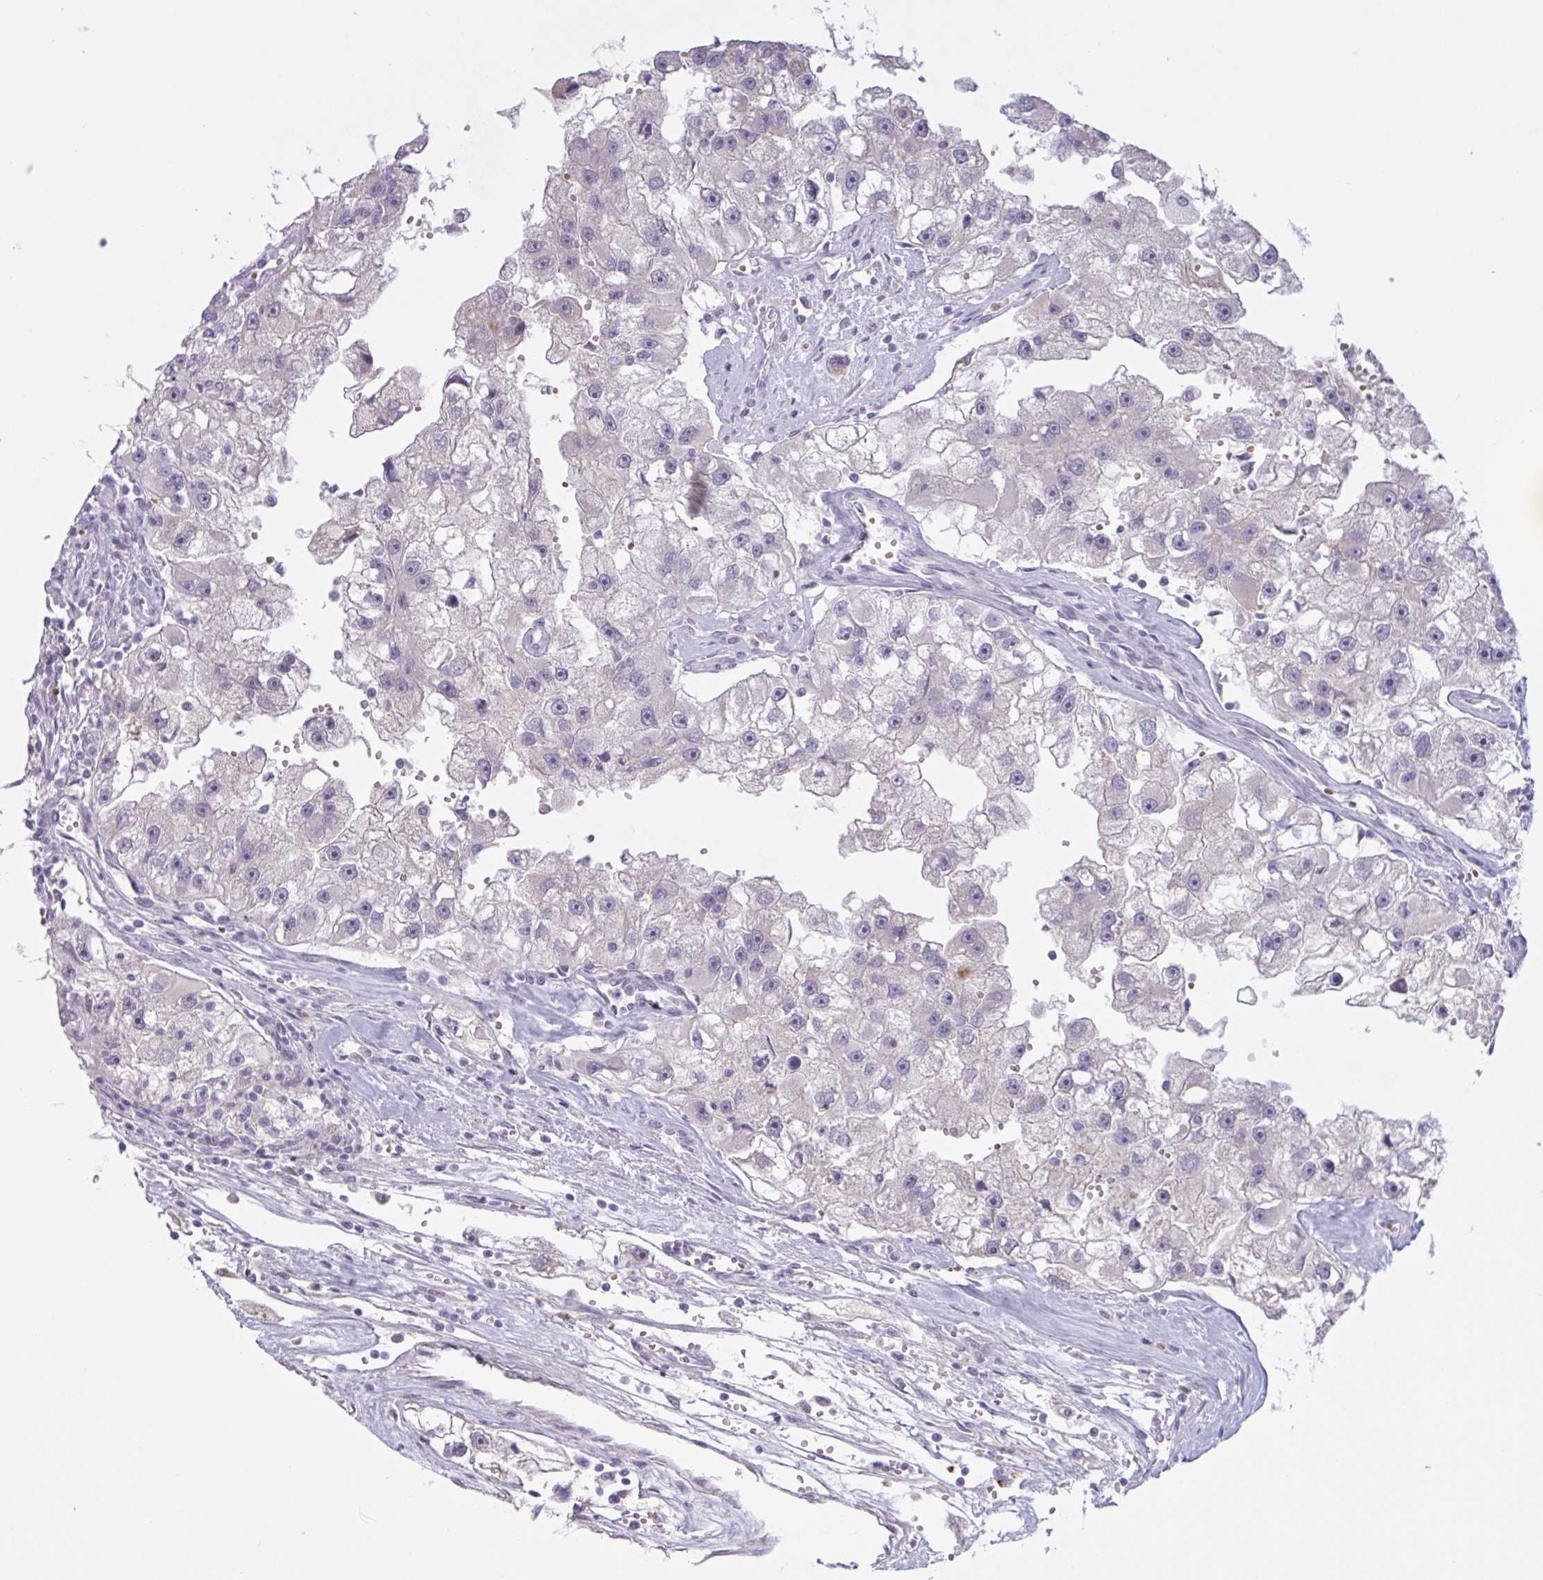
{"staining": {"intensity": "negative", "quantity": "none", "location": "none"}, "tissue": "renal cancer", "cell_type": "Tumor cells", "image_type": "cancer", "snomed": [{"axis": "morphology", "description": "Adenocarcinoma, NOS"}, {"axis": "topography", "description": "Kidney"}], "caption": "Micrograph shows no protein staining in tumor cells of renal cancer (adenocarcinoma) tissue.", "gene": "RFPL4B", "patient": {"sex": "male", "age": 63}}